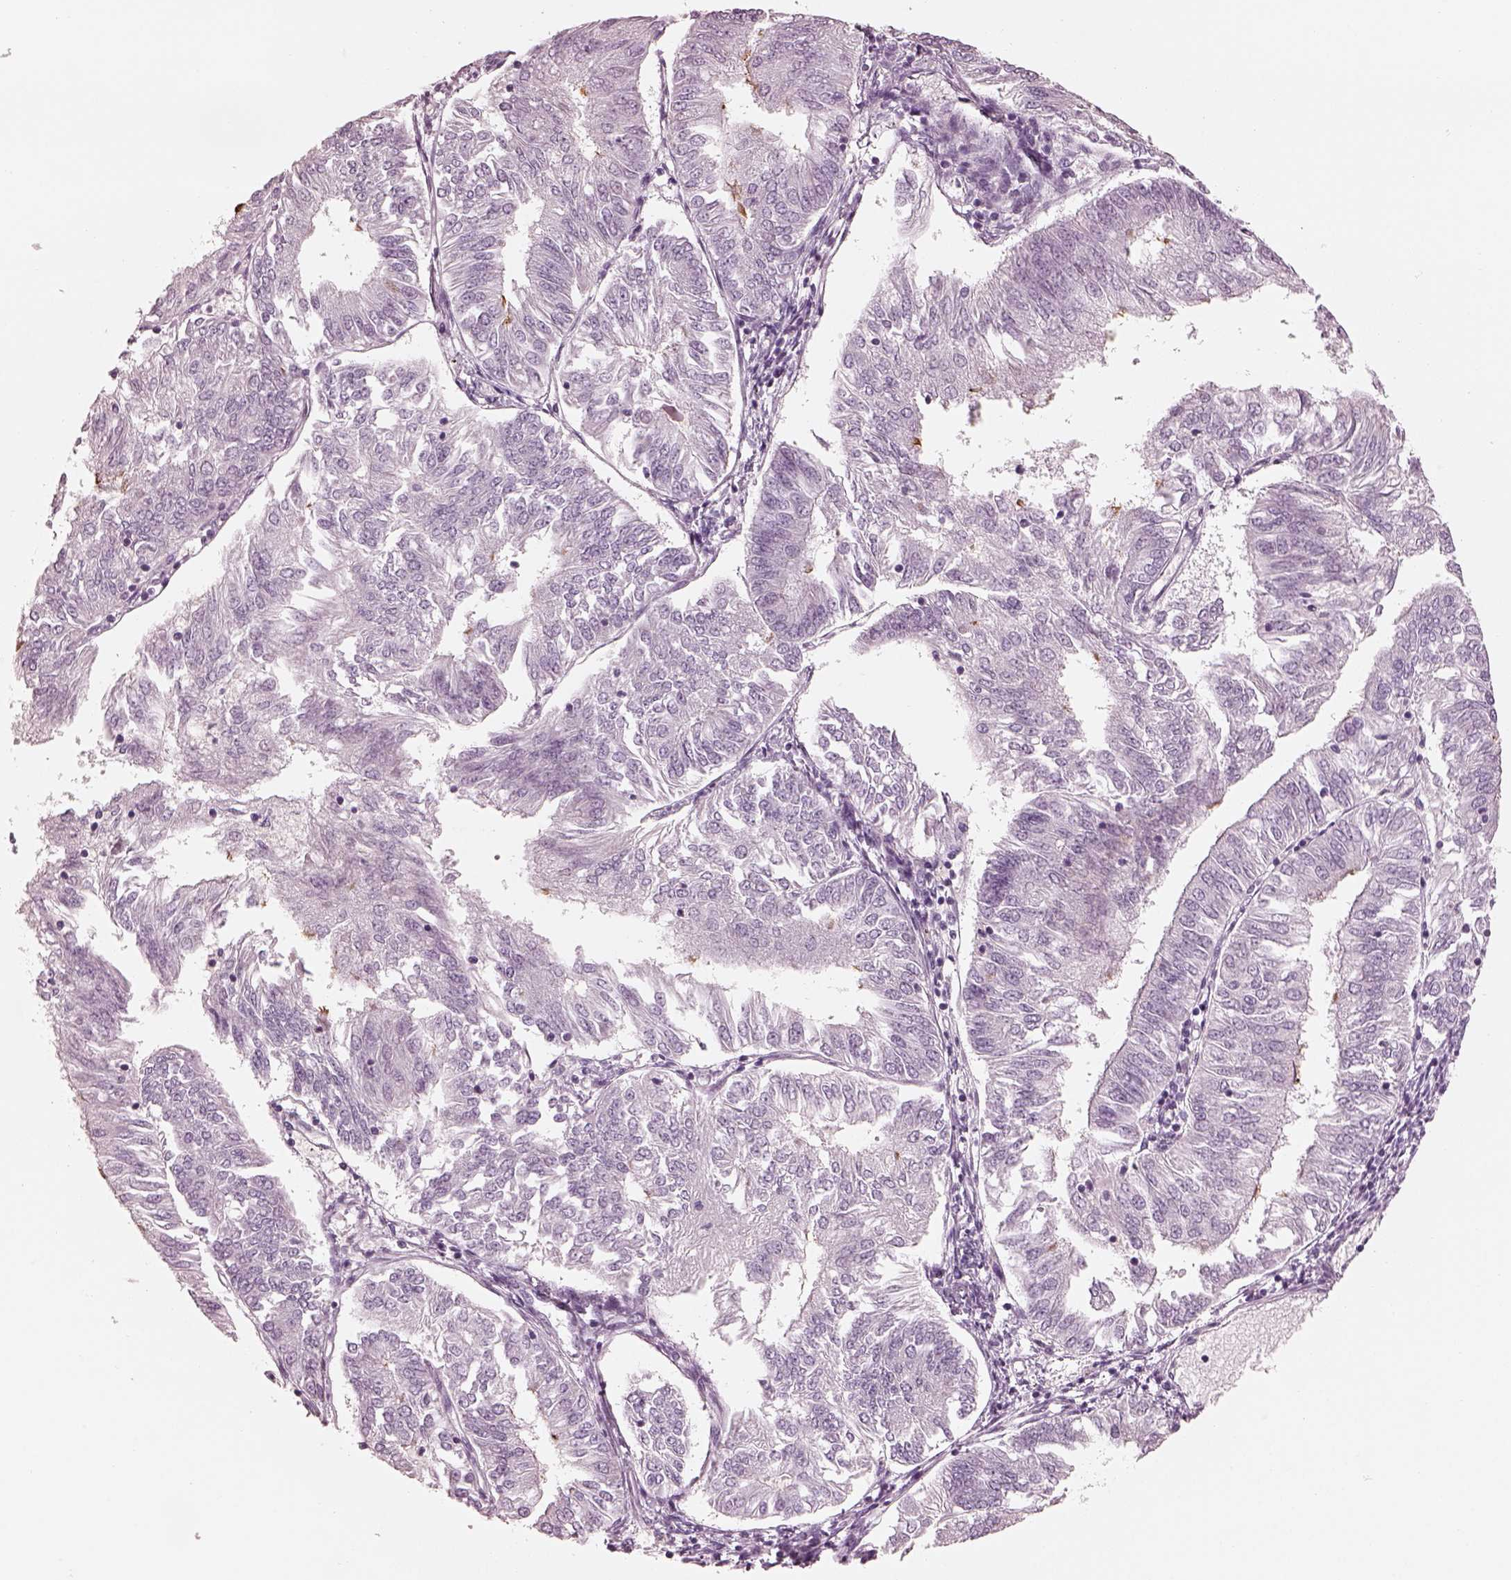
{"staining": {"intensity": "negative", "quantity": "none", "location": "none"}, "tissue": "endometrial cancer", "cell_type": "Tumor cells", "image_type": "cancer", "snomed": [{"axis": "morphology", "description": "Adenocarcinoma, NOS"}, {"axis": "topography", "description": "Endometrium"}], "caption": "There is no significant expression in tumor cells of endometrial cancer (adenocarcinoma). The staining is performed using DAB brown chromogen with nuclei counter-stained in using hematoxylin.", "gene": "RSPH9", "patient": {"sex": "female", "age": 58}}